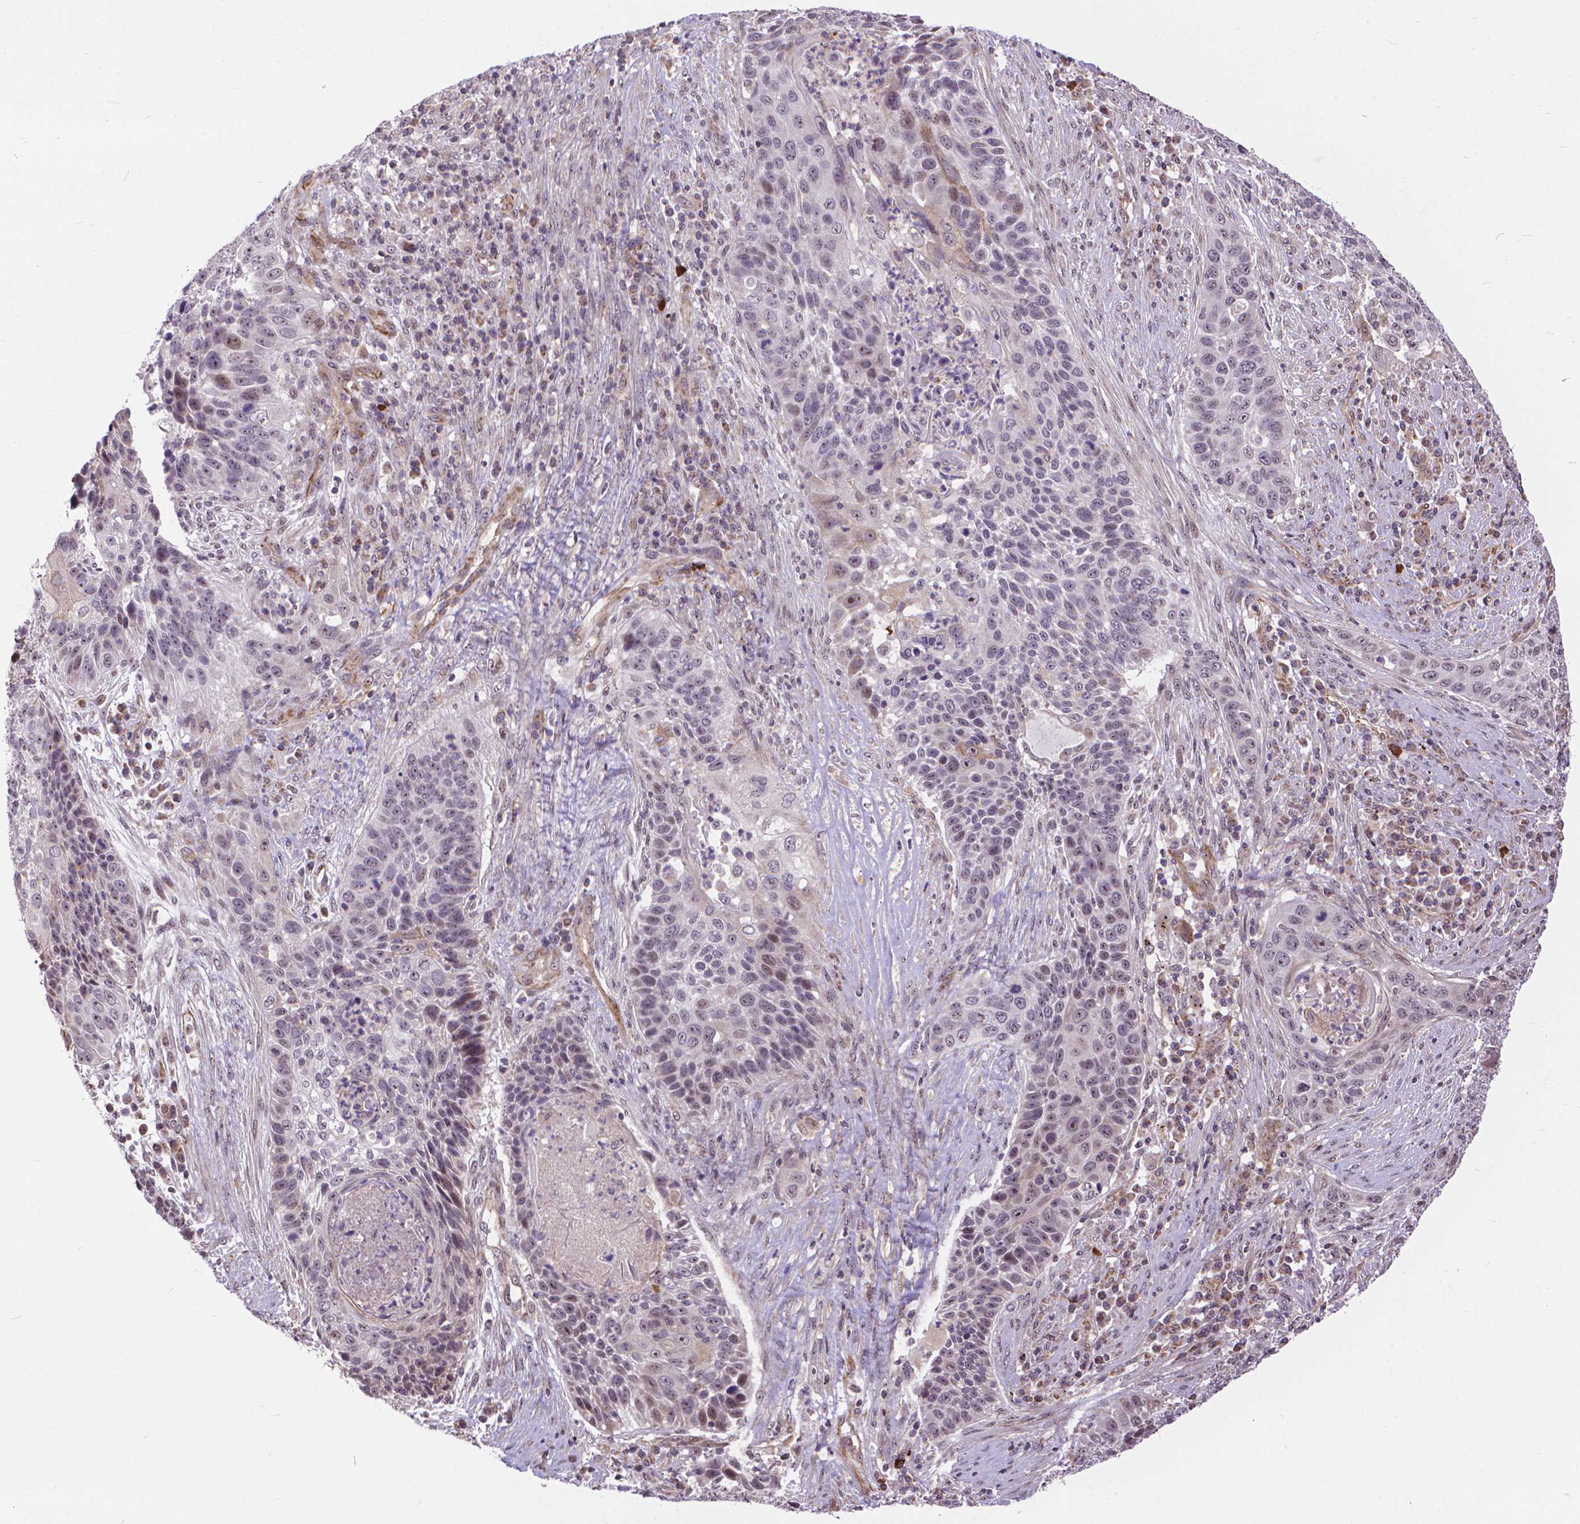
{"staining": {"intensity": "weak", "quantity": "<25%", "location": "nuclear"}, "tissue": "lung cancer", "cell_type": "Tumor cells", "image_type": "cancer", "snomed": [{"axis": "morphology", "description": "Squamous cell carcinoma, NOS"}, {"axis": "morphology", "description": "Squamous cell carcinoma, metastatic, NOS"}, {"axis": "topography", "description": "Lung"}, {"axis": "topography", "description": "Pleura, NOS"}], "caption": "High magnification brightfield microscopy of lung cancer (squamous cell carcinoma) stained with DAB (brown) and counterstained with hematoxylin (blue): tumor cells show no significant positivity.", "gene": "TMEM135", "patient": {"sex": "male", "age": 72}}